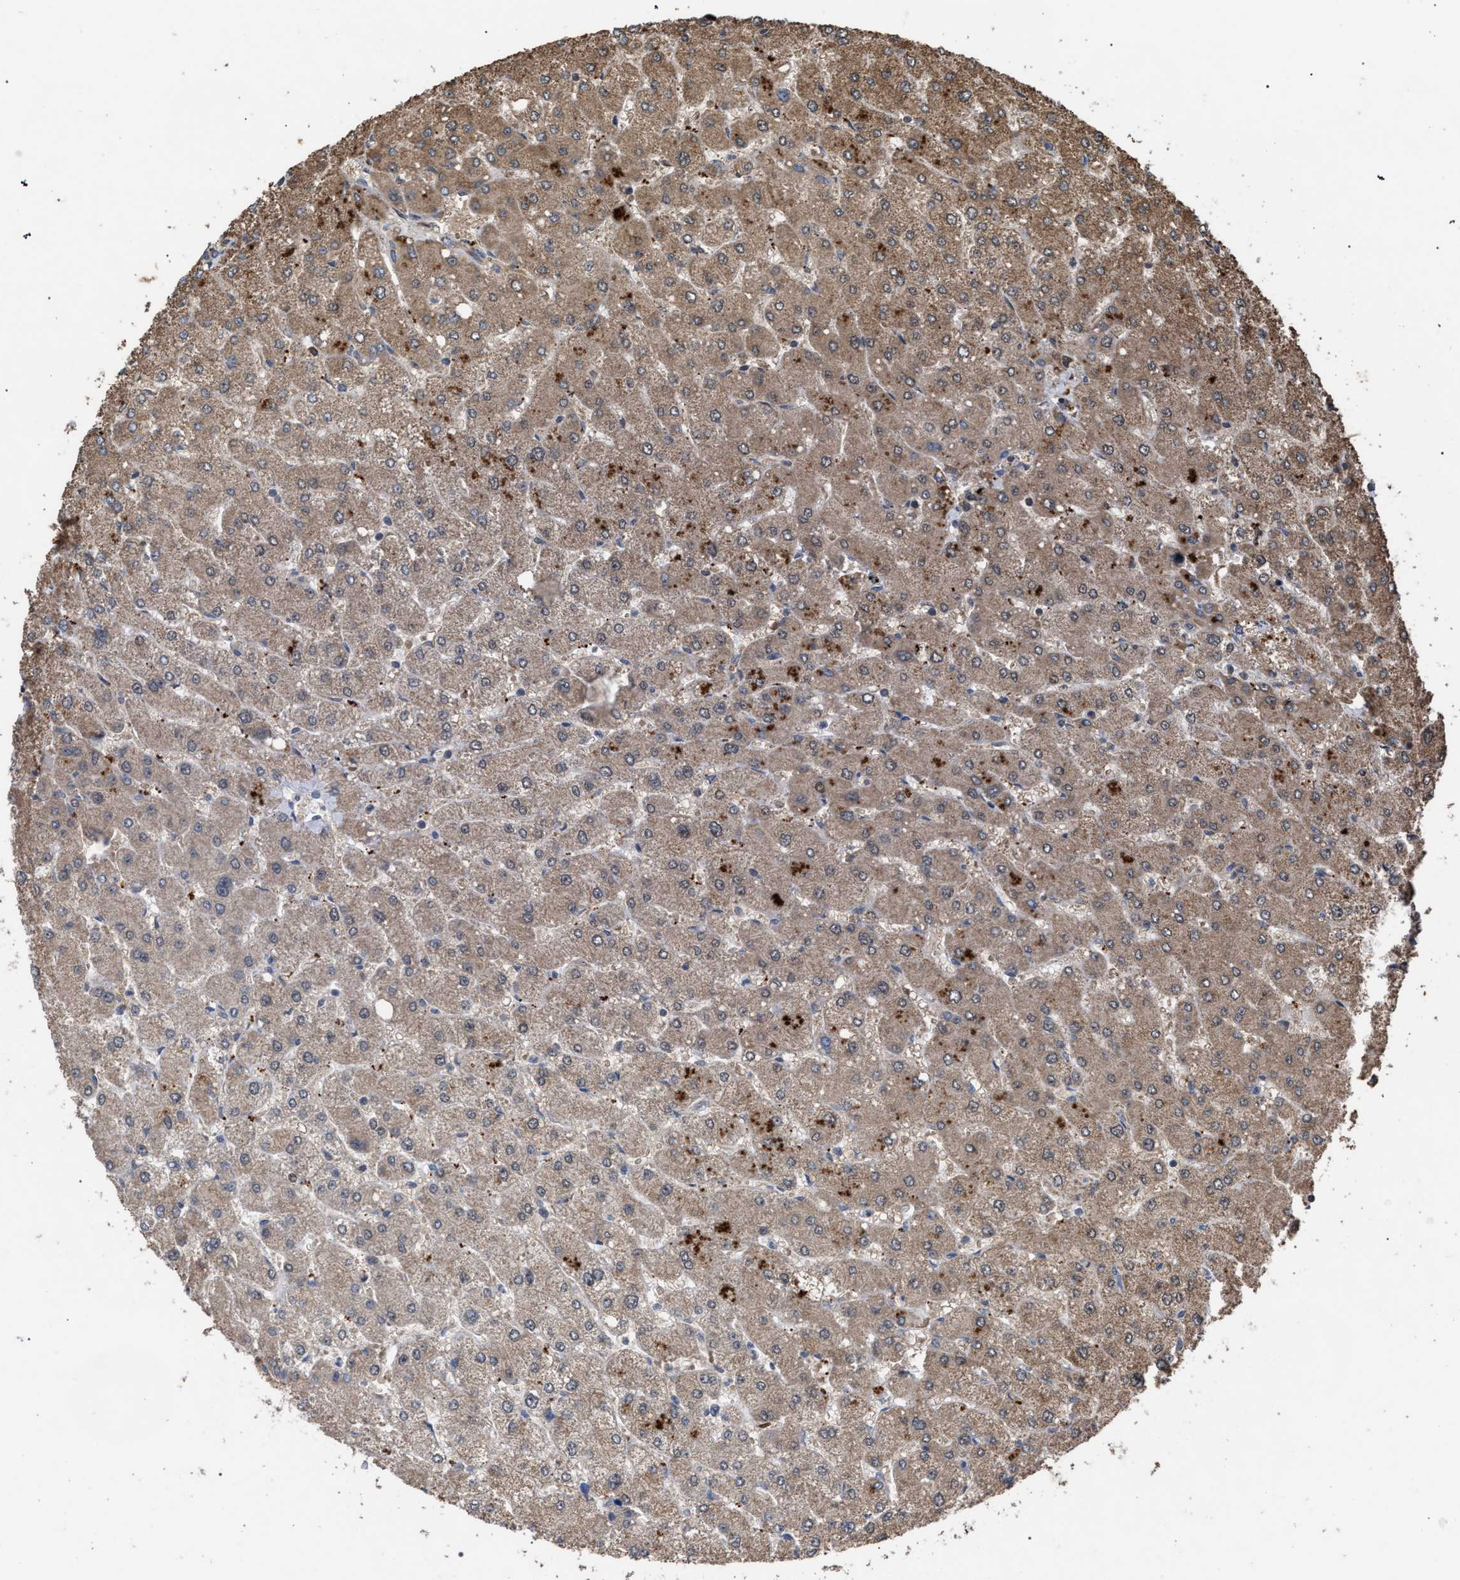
{"staining": {"intensity": "weak", "quantity": "<25%", "location": "cytoplasmic/membranous"}, "tissue": "liver", "cell_type": "Cholangiocytes", "image_type": "normal", "snomed": [{"axis": "morphology", "description": "Normal tissue, NOS"}, {"axis": "topography", "description": "Liver"}], "caption": "This is a micrograph of IHC staining of normal liver, which shows no staining in cholangiocytes.", "gene": "NAA35", "patient": {"sex": "male", "age": 55}}